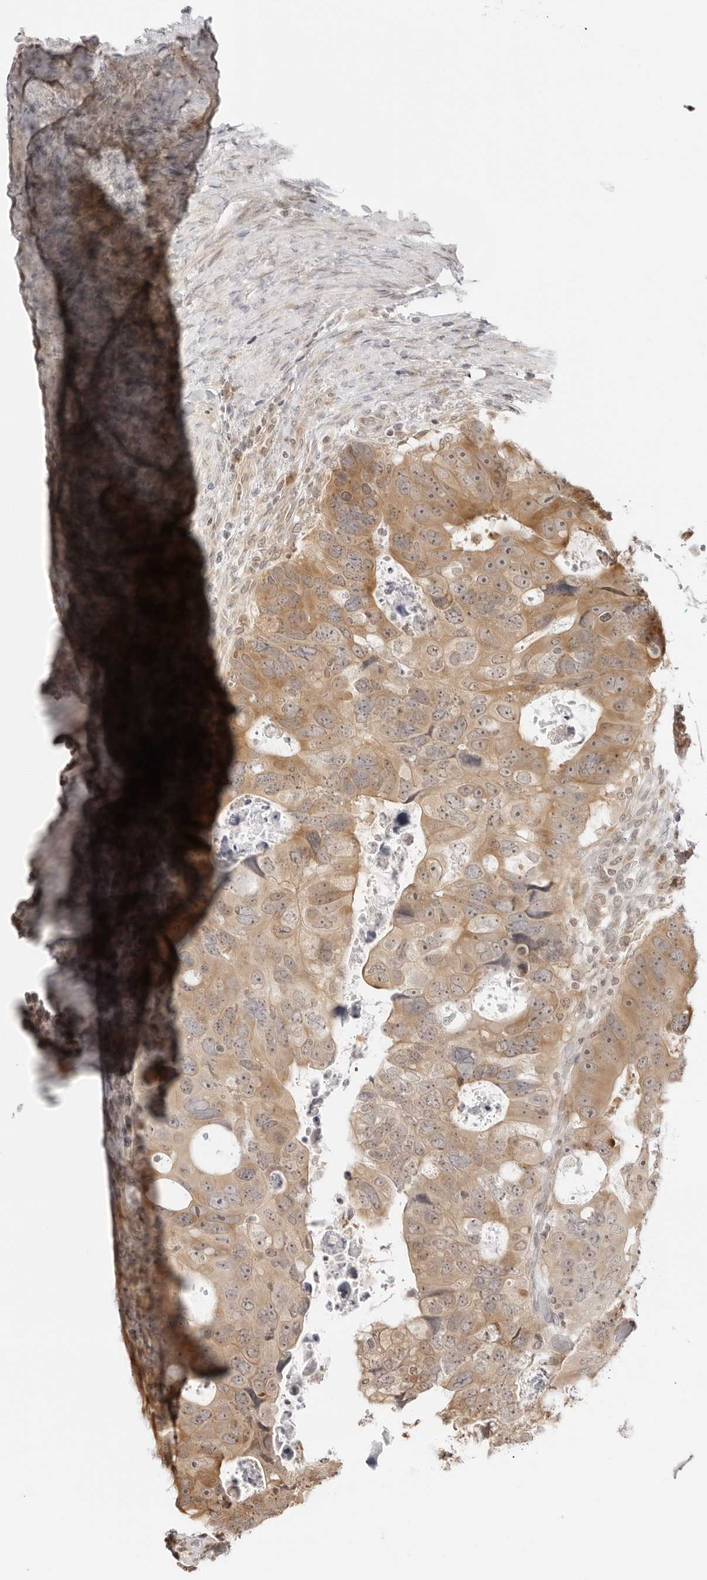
{"staining": {"intensity": "moderate", "quantity": ">75%", "location": "cytoplasmic/membranous"}, "tissue": "colorectal cancer", "cell_type": "Tumor cells", "image_type": "cancer", "snomed": [{"axis": "morphology", "description": "Adenocarcinoma, NOS"}, {"axis": "topography", "description": "Rectum"}], "caption": "Brown immunohistochemical staining in human colorectal cancer displays moderate cytoplasmic/membranous positivity in approximately >75% of tumor cells.", "gene": "PRRC2C", "patient": {"sex": "male", "age": 59}}